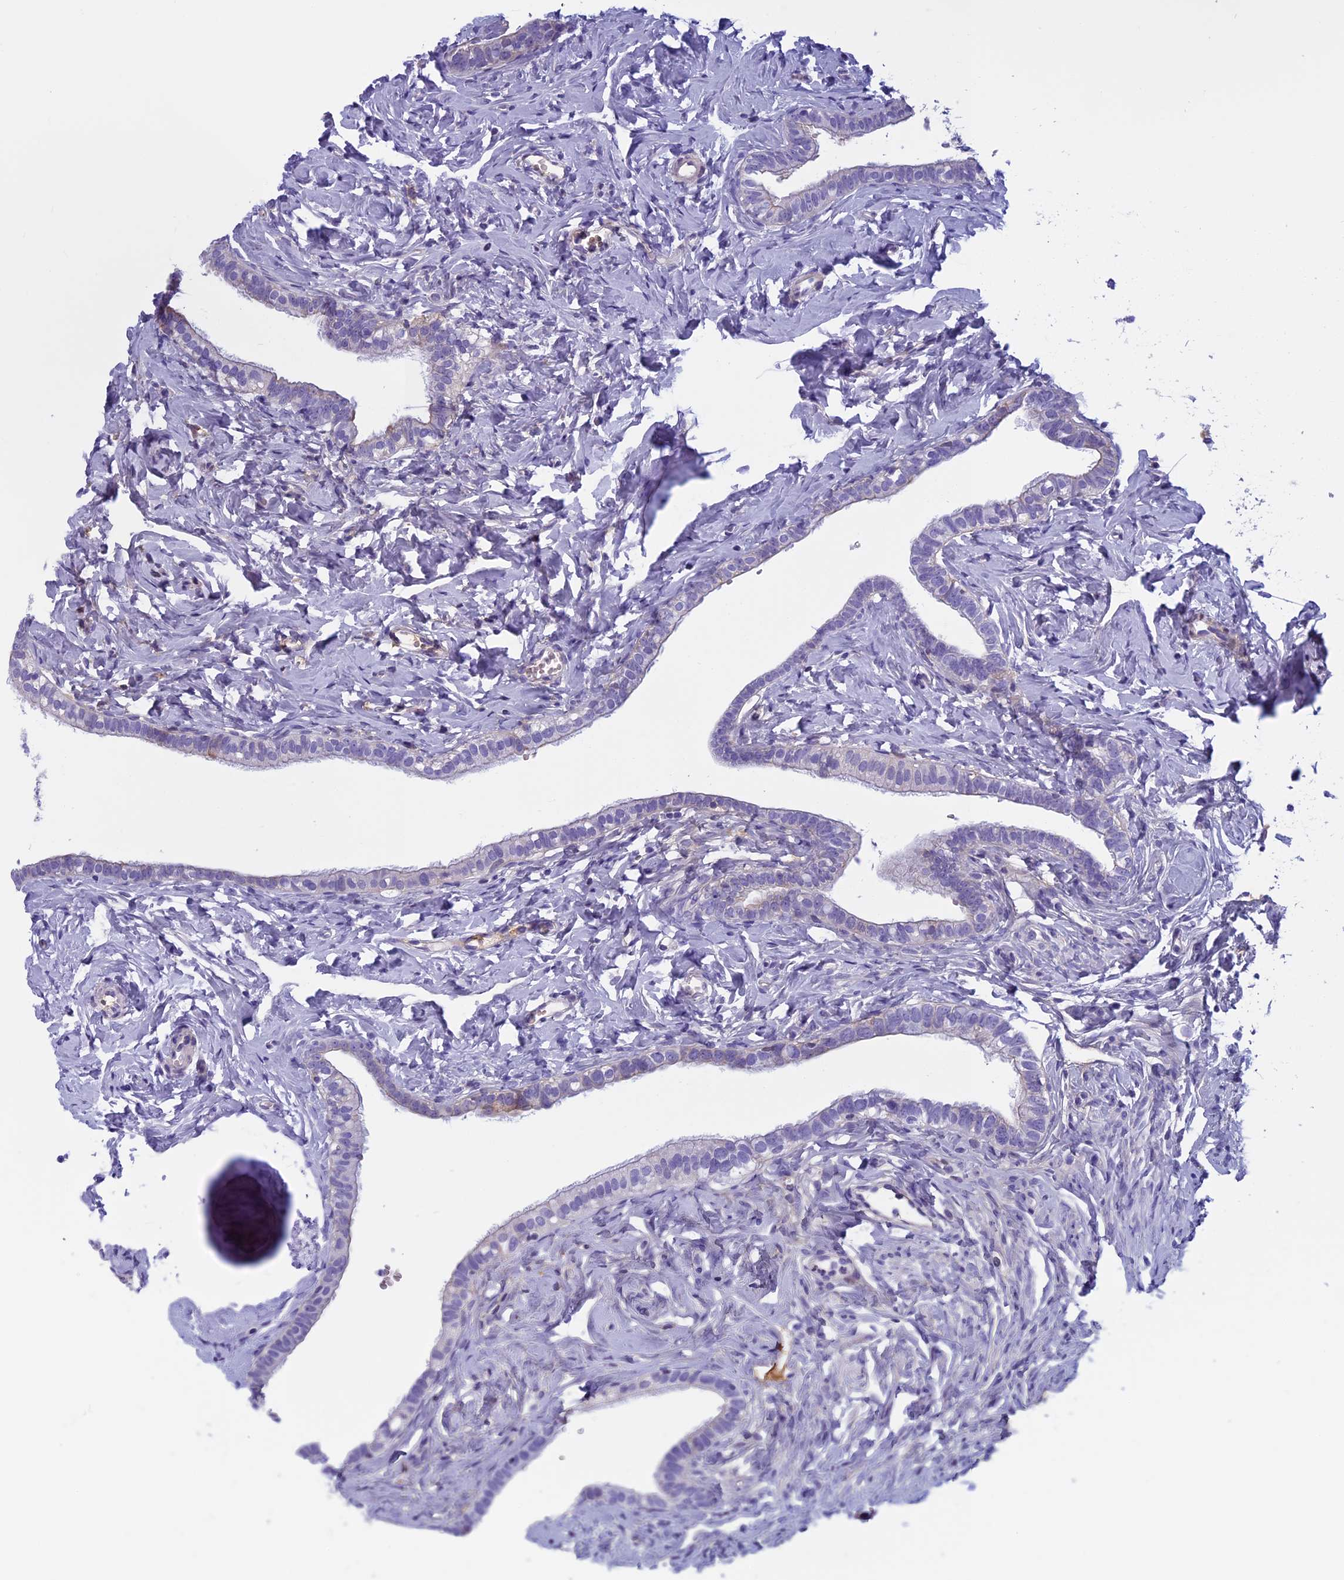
{"staining": {"intensity": "negative", "quantity": "none", "location": "none"}, "tissue": "fallopian tube", "cell_type": "Glandular cells", "image_type": "normal", "snomed": [{"axis": "morphology", "description": "Normal tissue, NOS"}, {"axis": "topography", "description": "Fallopian tube"}], "caption": "The histopathology image shows no staining of glandular cells in normal fallopian tube. (Stains: DAB (3,3'-diaminobenzidine) IHC with hematoxylin counter stain, Microscopy: brightfield microscopy at high magnification).", "gene": "ANGPTL2", "patient": {"sex": "female", "age": 66}}